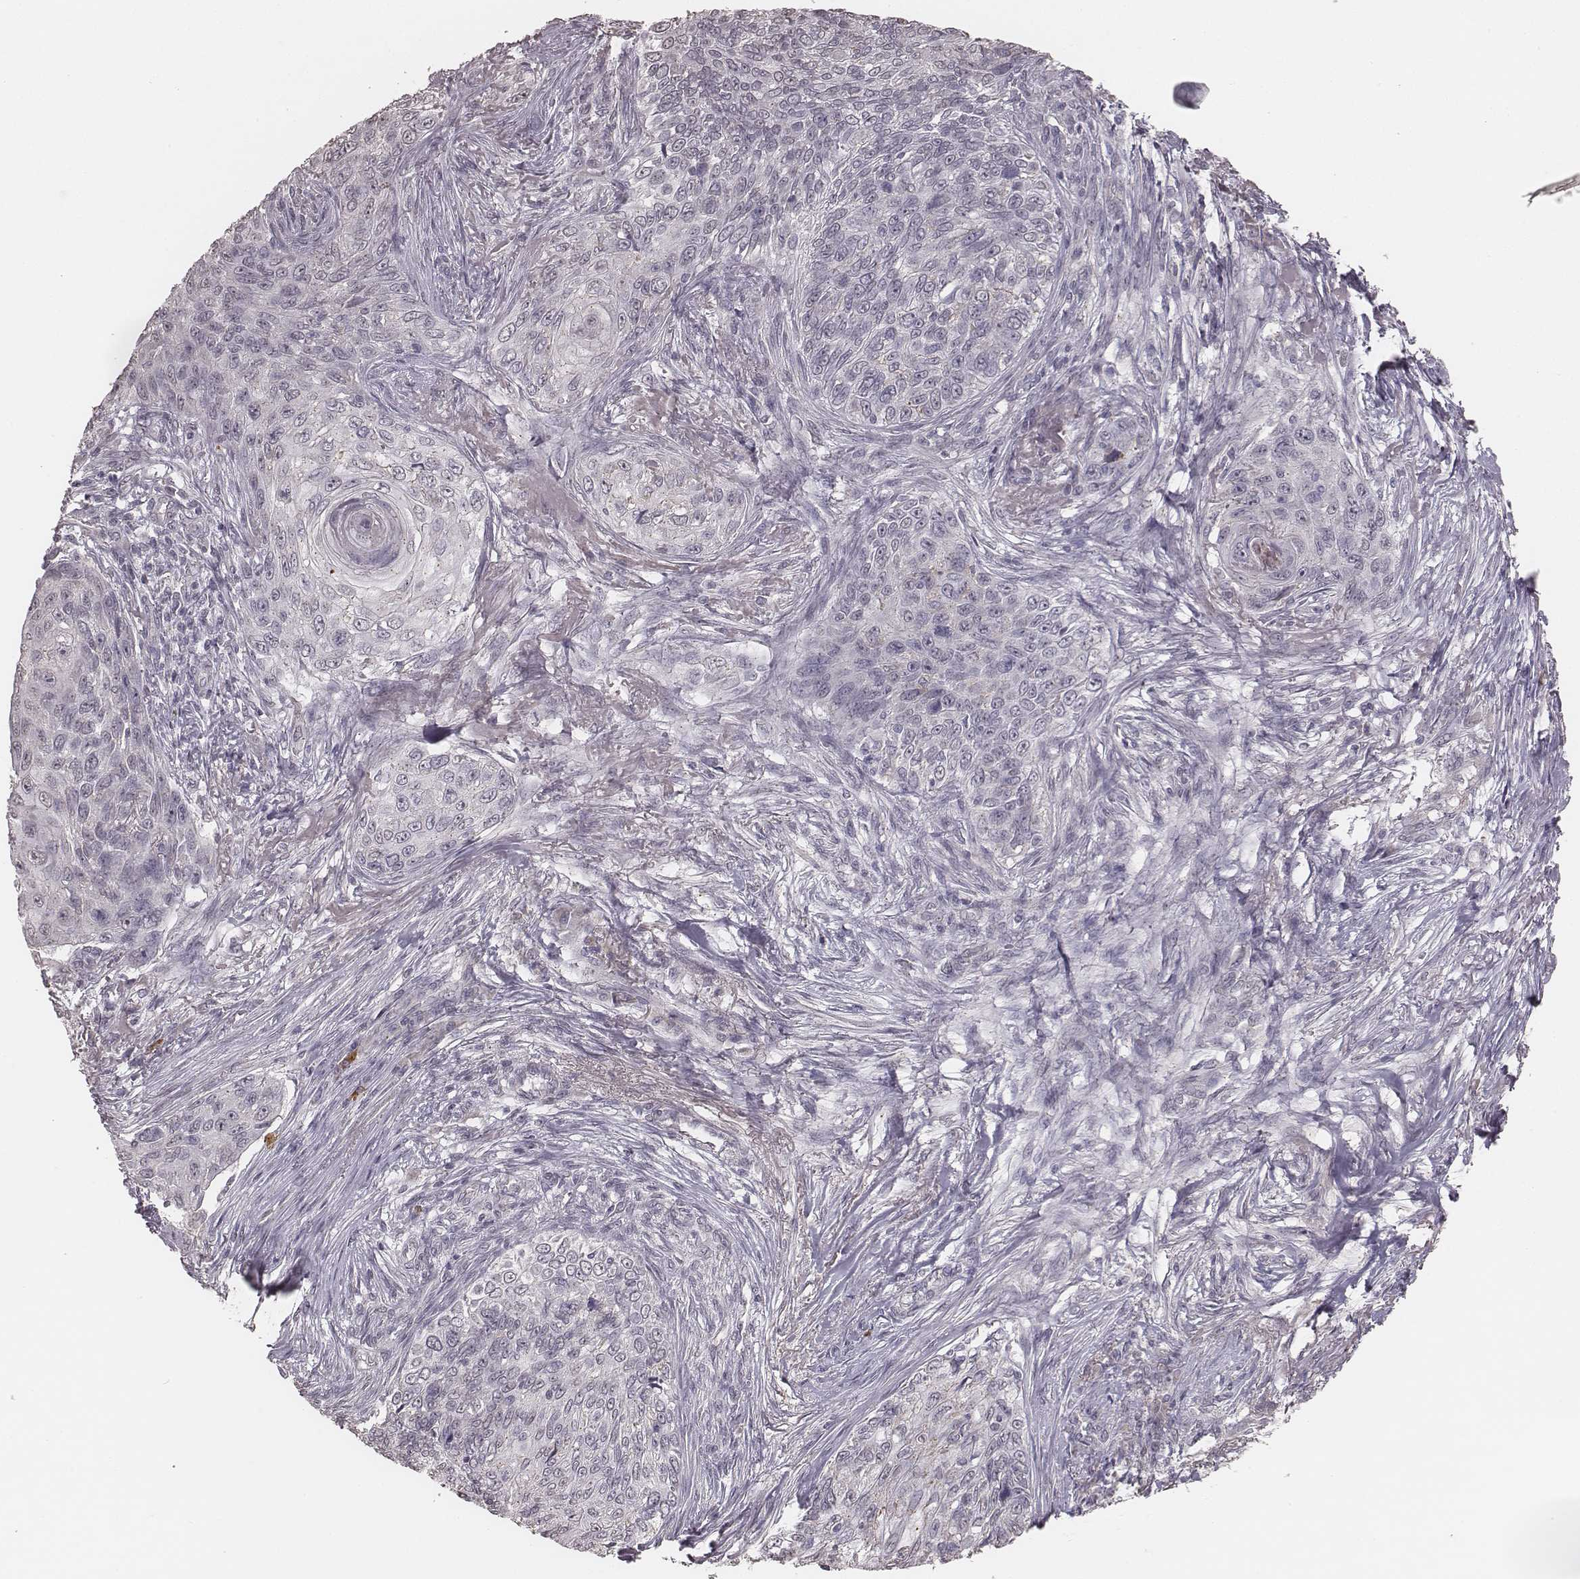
{"staining": {"intensity": "negative", "quantity": "none", "location": "none"}, "tissue": "skin cancer", "cell_type": "Tumor cells", "image_type": "cancer", "snomed": [{"axis": "morphology", "description": "Squamous cell carcinoma, NOS"}, {"axis": "topography", "description": "Skin"}], "caption": "IHC micrograph of skin squamous cell carcinoma stained for a protein (brown), which reveals no expression in tumor cells. Brightfield microscopy of immunohistochemistry stained with DAB (brown) and hematoxylin (blue), captured at high magnification.", "gene": "SLC7A4", "patient": {"sex": "male", "age": 92}}